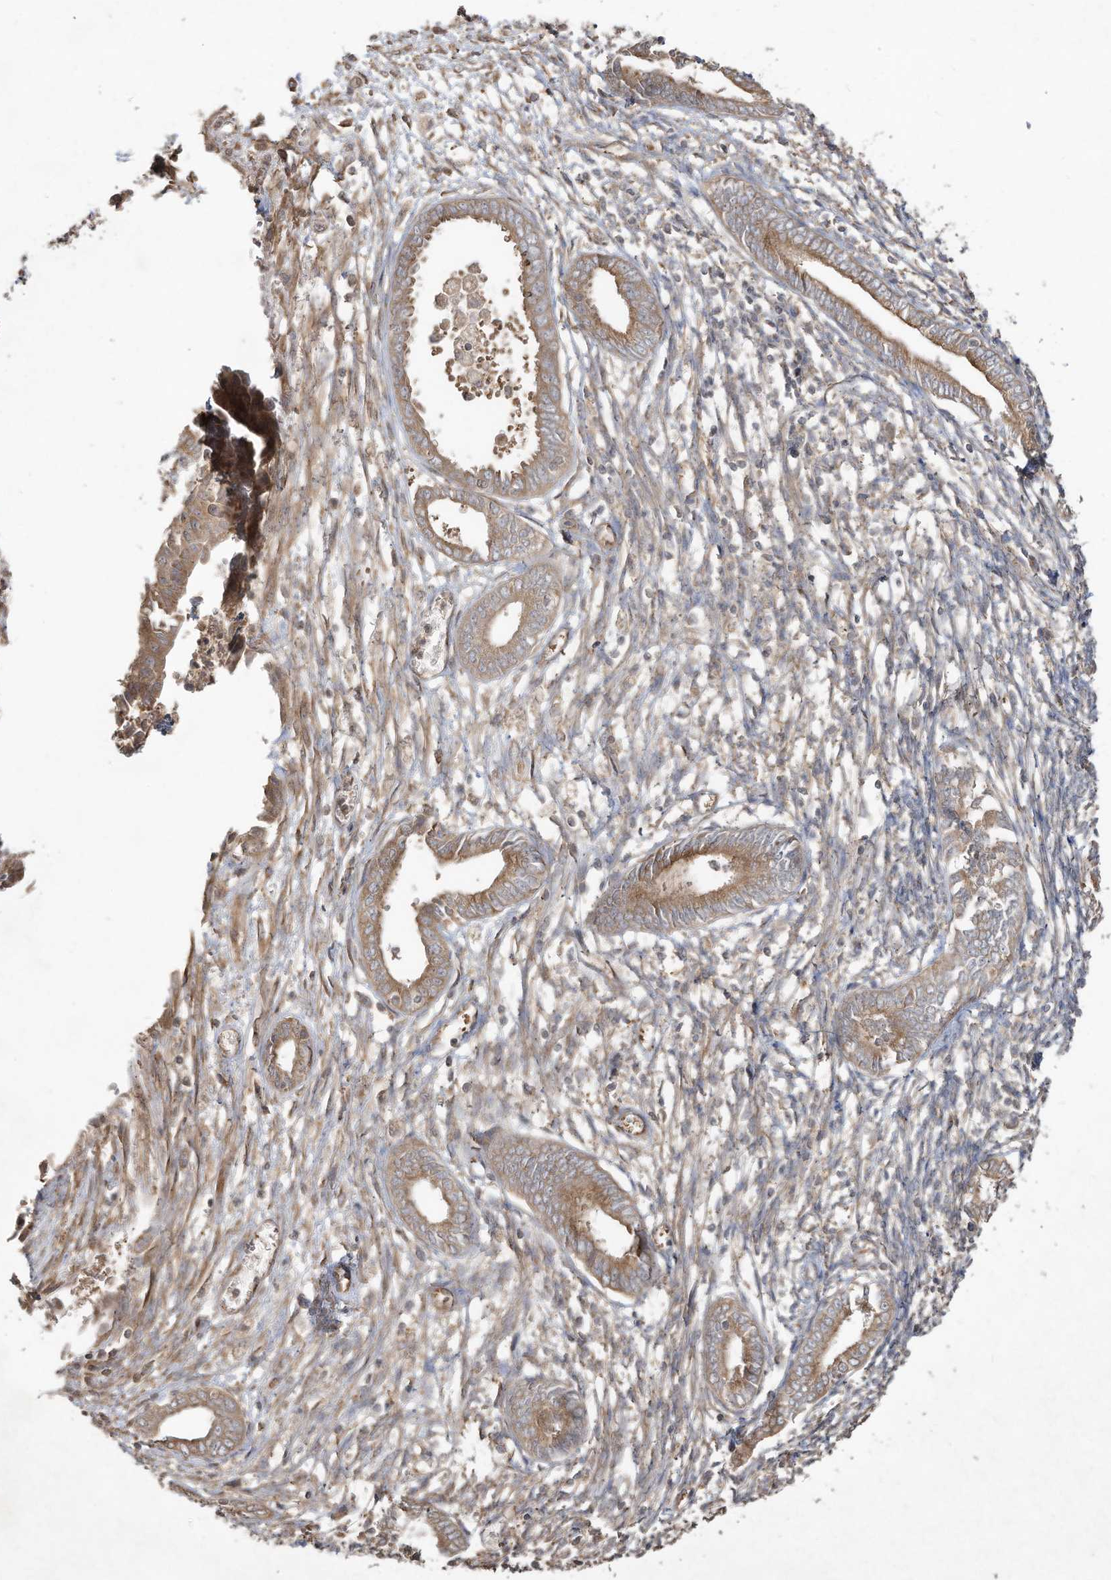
{"staining": {"intensity": "weak", "quantity": "25%-75%", "location": "cytoplasmic/membranous"}, "tissue": "endometrium", "cell_type": "Cells in endometrial stroma", "image_type": "normal", "snomed": [{"axis": "morphology", "description": "Normal tissue, NOS"}, {"axis": "topography", "description": "Endometrium"}], "caption": "This photomicrograph displays normal endometrium stained with IHC to label a protein in brown. The cytoplasmic/membranous of cells in endometrial stroma show weak positivity for the protein. Nuclei are counter-stained blue.", "gene": "DYNC1I2", "patient": {"sex": "female", "age": 56}}